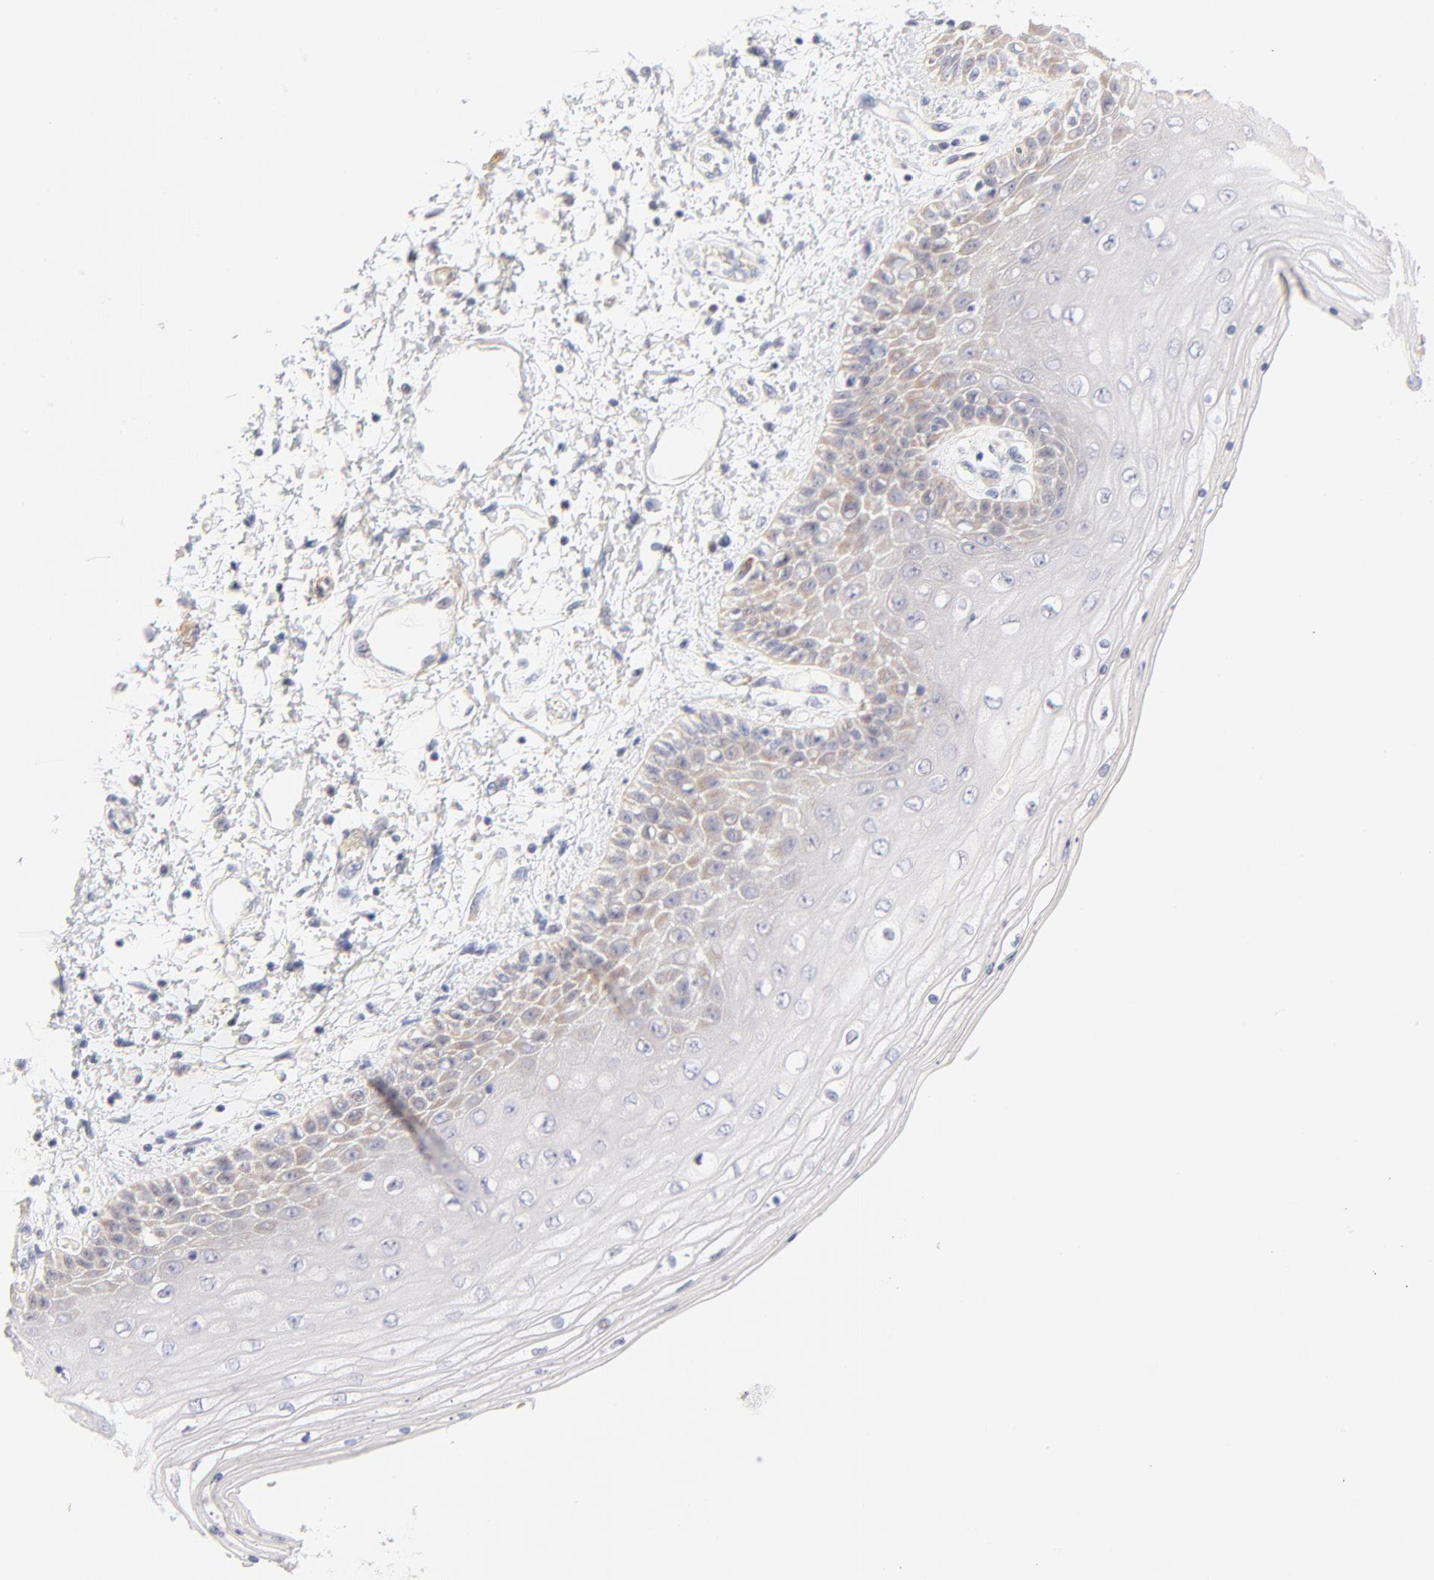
{"staining": {"intensity": "weak", "quantity": "25%-75%", "location": "cytoplasmic/membranous"}, "tissue": "skin", "cell_type": "Epidermal cells", "image_type": "normal", "snomed": [{"axis": "morphology", "description": "Normal tissue, NOS"}, {"axis": "topography", "description": "Anal"}], "caption": "Immunohistochemistry (IHC) photomicrograph of benign skin: human skin stained using immunohistochemistry (IHC) displays low levels of weak protein expression localized specifically in the cytoplasmic/membranous of epidermal cells, appearing as a cytoplasmic/membranous brown color.", "gene": "NPNT", "patient": {"sex": "female", "age": 46}}